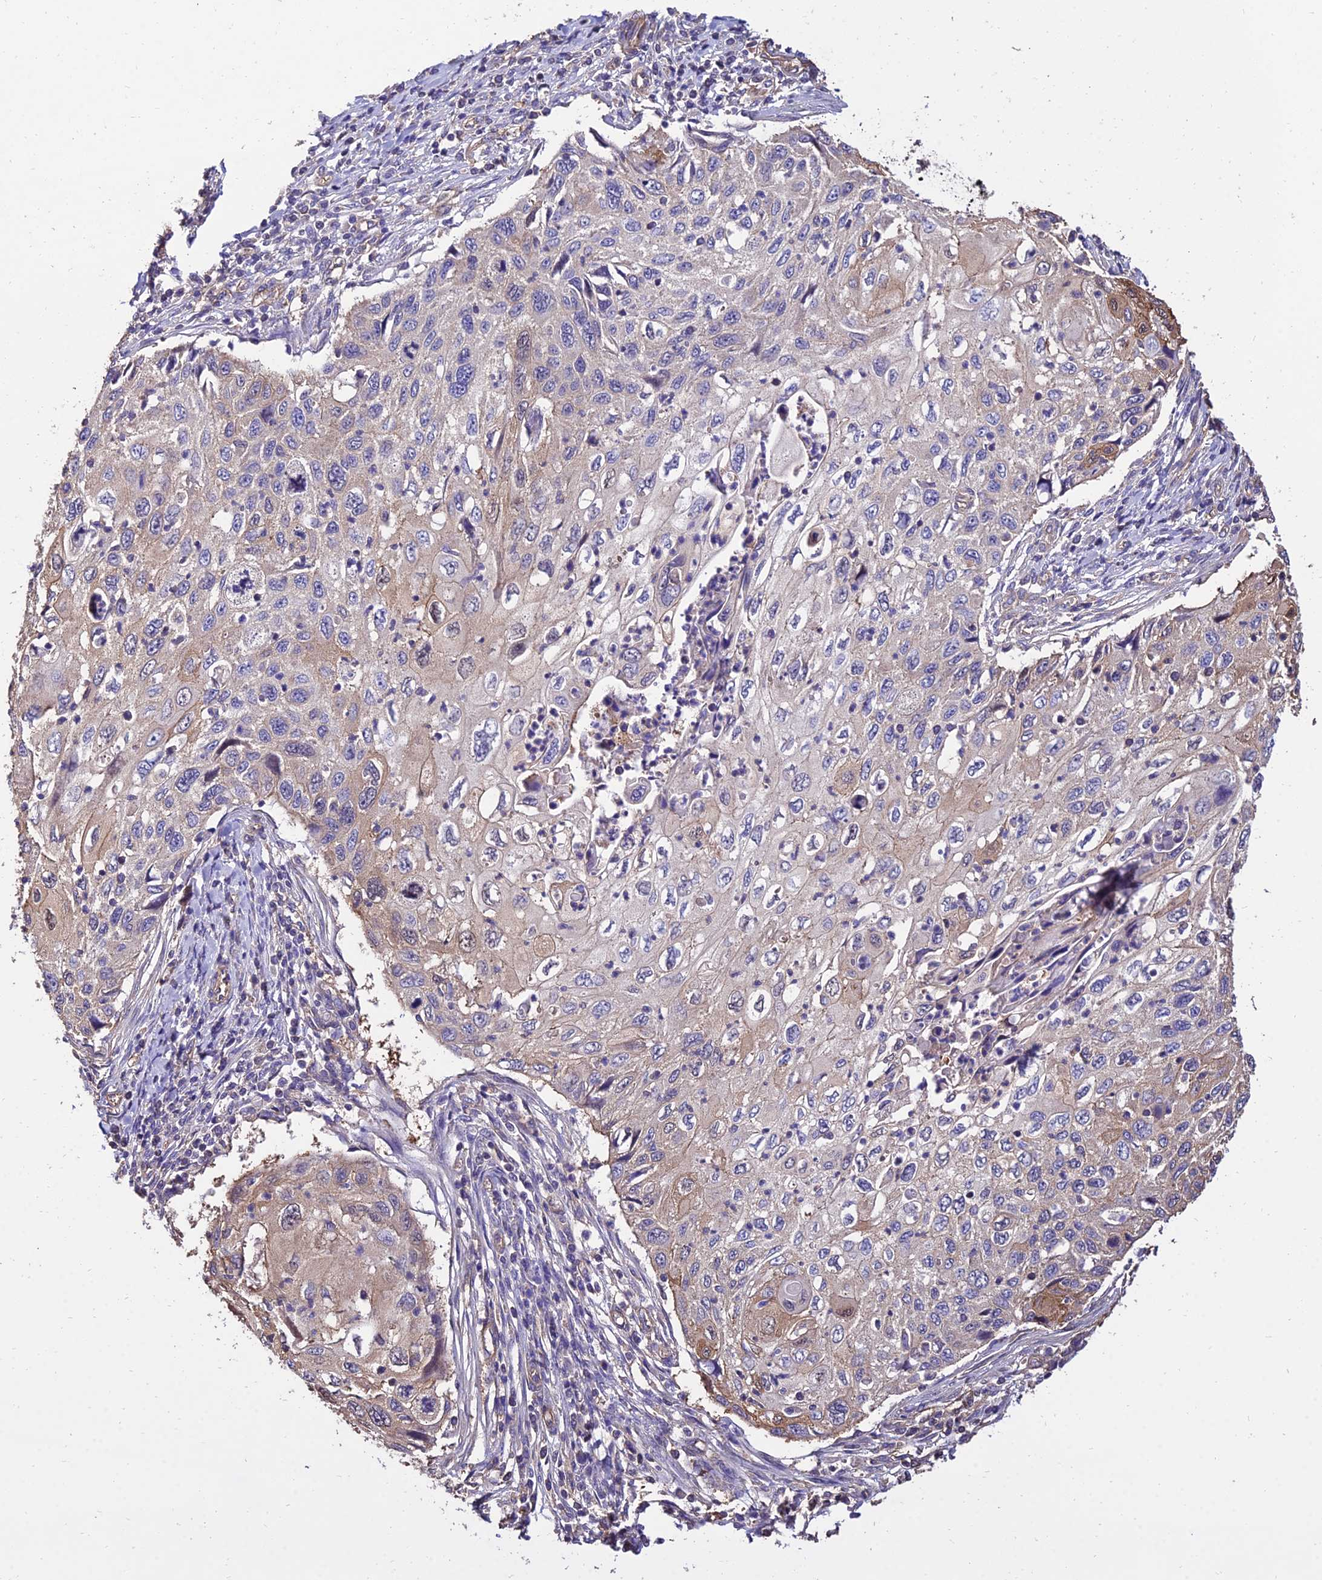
{"staining": {"intensity": "weak", "quantity": "<25%", "location": "cytoplasmic/membranous"}, "tissue": "cervical cancer", "cell_type": "Tumor cells", "image_type": "cancer", "snomed": [{"axis": "morphology", "description": "Squamous cell carcinoma, NOS"}, {"axis": "topography", "description": "Cervix"}], "caption": "The photomicrograph reveals no staining of tumor cells in cervical cancer (squamous cell carcinoma). (Stains: DAB immunohistochemistry with hematoxylin counter stain, Microscopy: brightfield microscopy at high magnification).", "gene": "CALM2", "patient": {"sex": "female", "age": 70}}